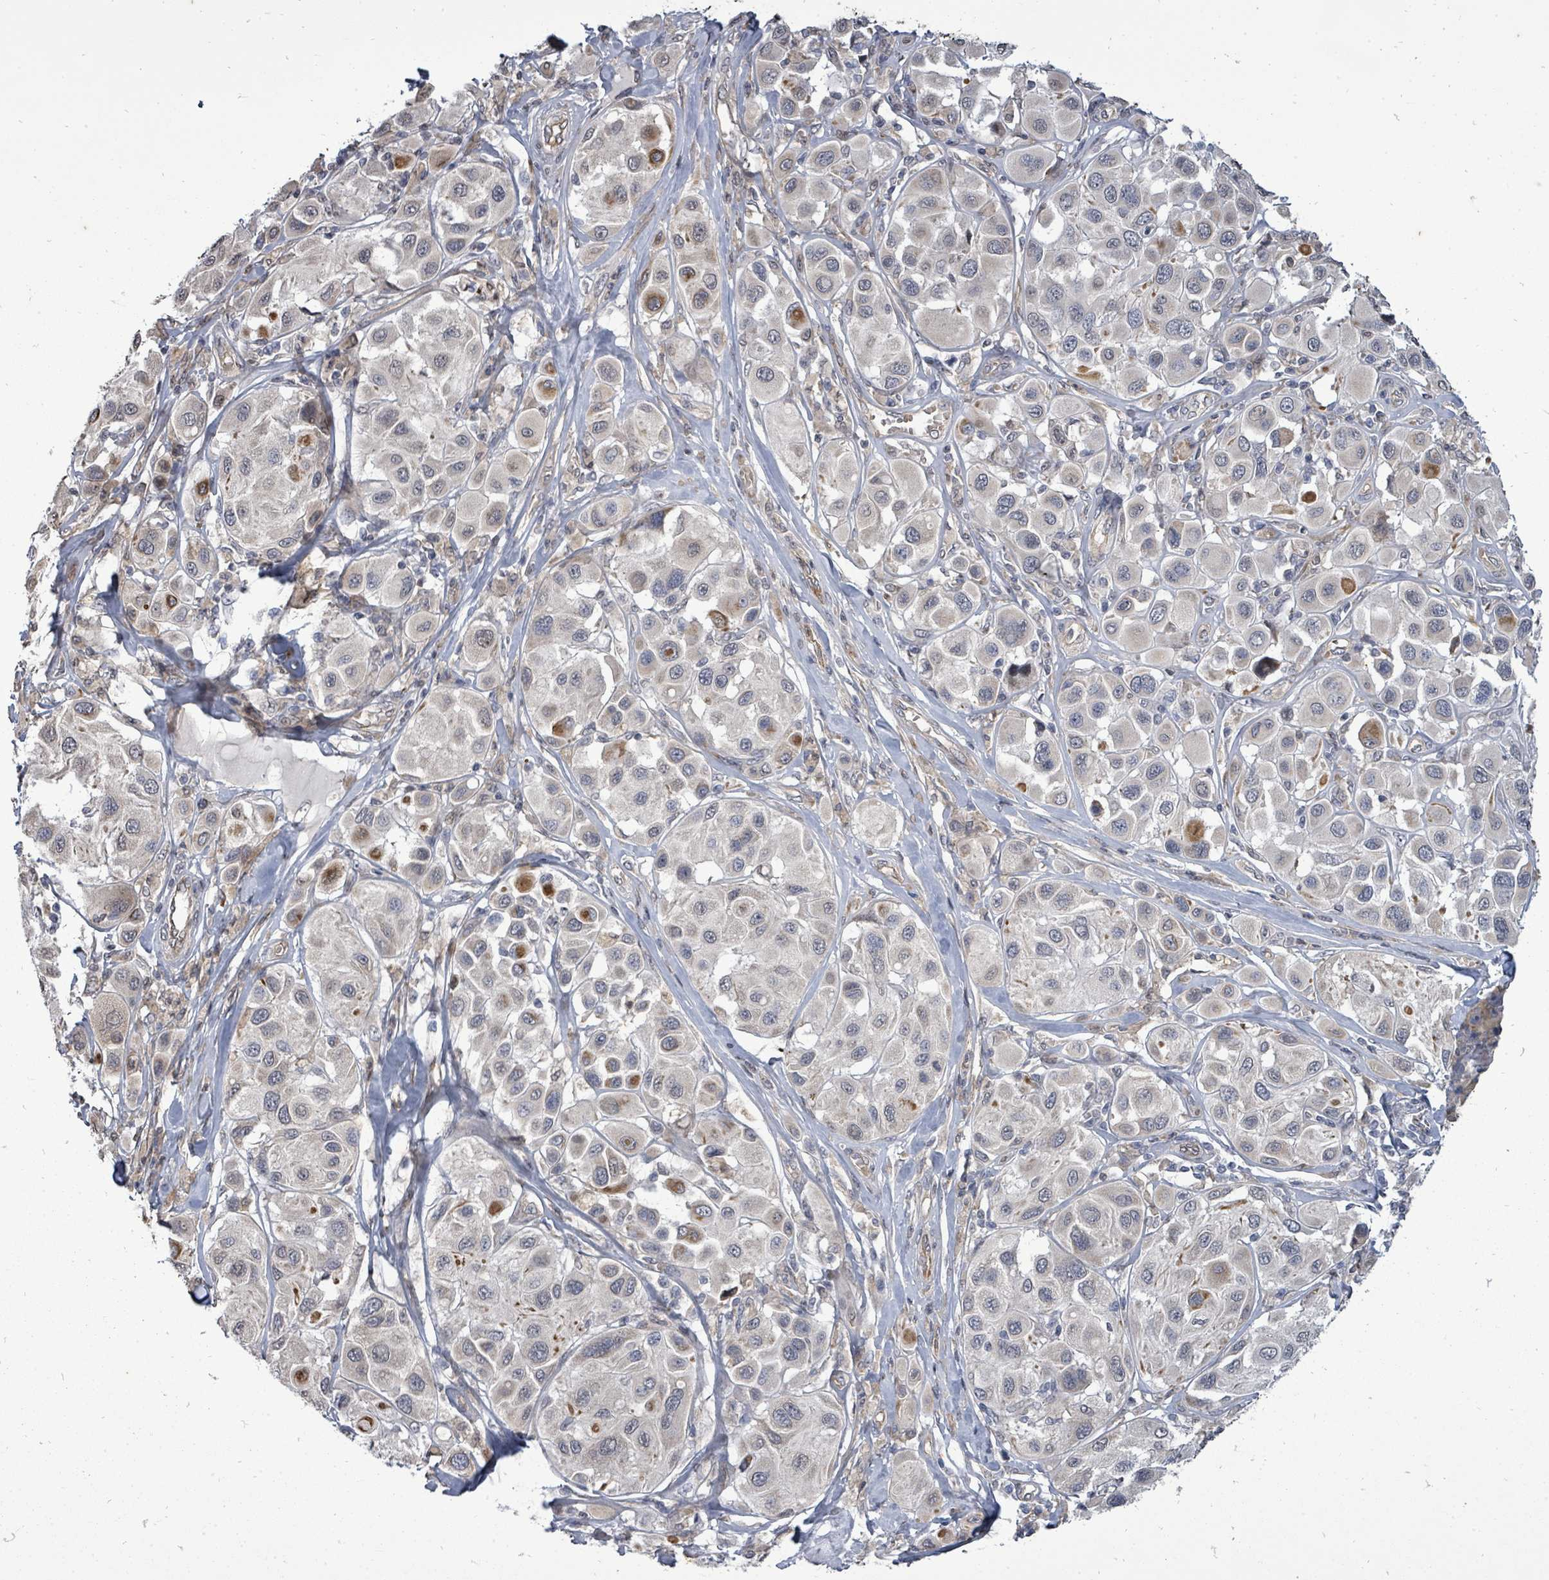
{"staining": {"intensity": "negative", "quantity": "none", "location": "none"}, "tissue": "melanoma", "cell_type": "Tumor cells", "image_type": "cancer", "snomed": [{"axis": "morphology", "description": "Malignant melanoma, Metastatic site"}, {"axis": "topography", "description": "Skin"}], "caption": "Photomicrograph shows no significant protein positivity in tumor cells of malignant melanoma (metastatic site).", "gene": "RALGAPB", "patient": {"sex": "male", "age": 41}}